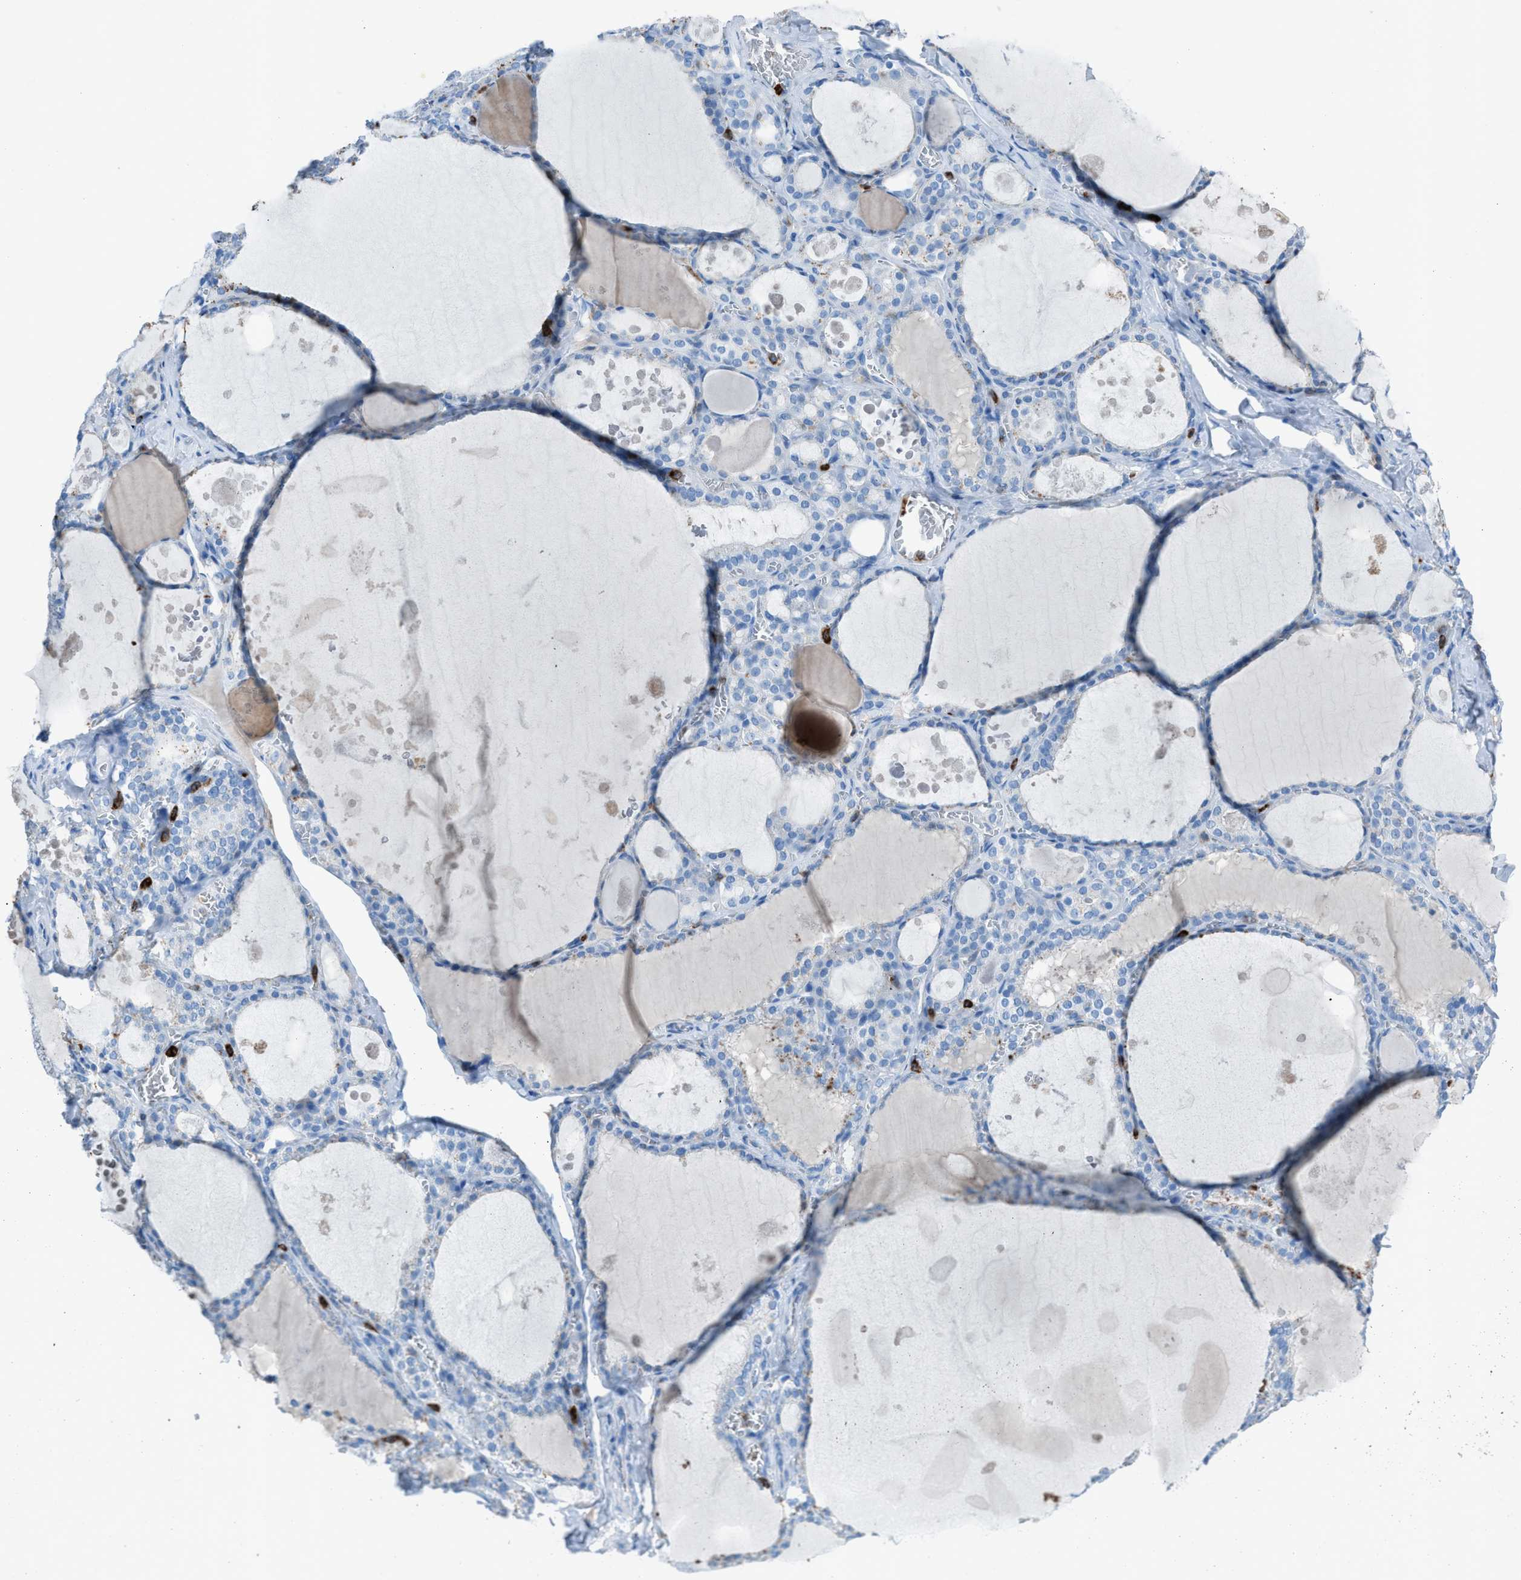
{"staining": {"intensity": "negative", "quantity": "none", "location": "none"}, "tissue": "thyroid gland", "cell_type": "Glandular cells", "image_type": "normal", "snomed": [{"axis": "morphology", "description": "Normal tissue, NOS"}, {"axis": "topography", "description": "Thyroid gland"}], "caption": "This histopathology image is of benign thyroid gland stained with immunohistochemistry to label a protein in brown with the nuclei are counter-stained blue. There is no staining in glandular cells.", "gene": "ITGB2", "patient": {"sex": "male", "age": 56}}